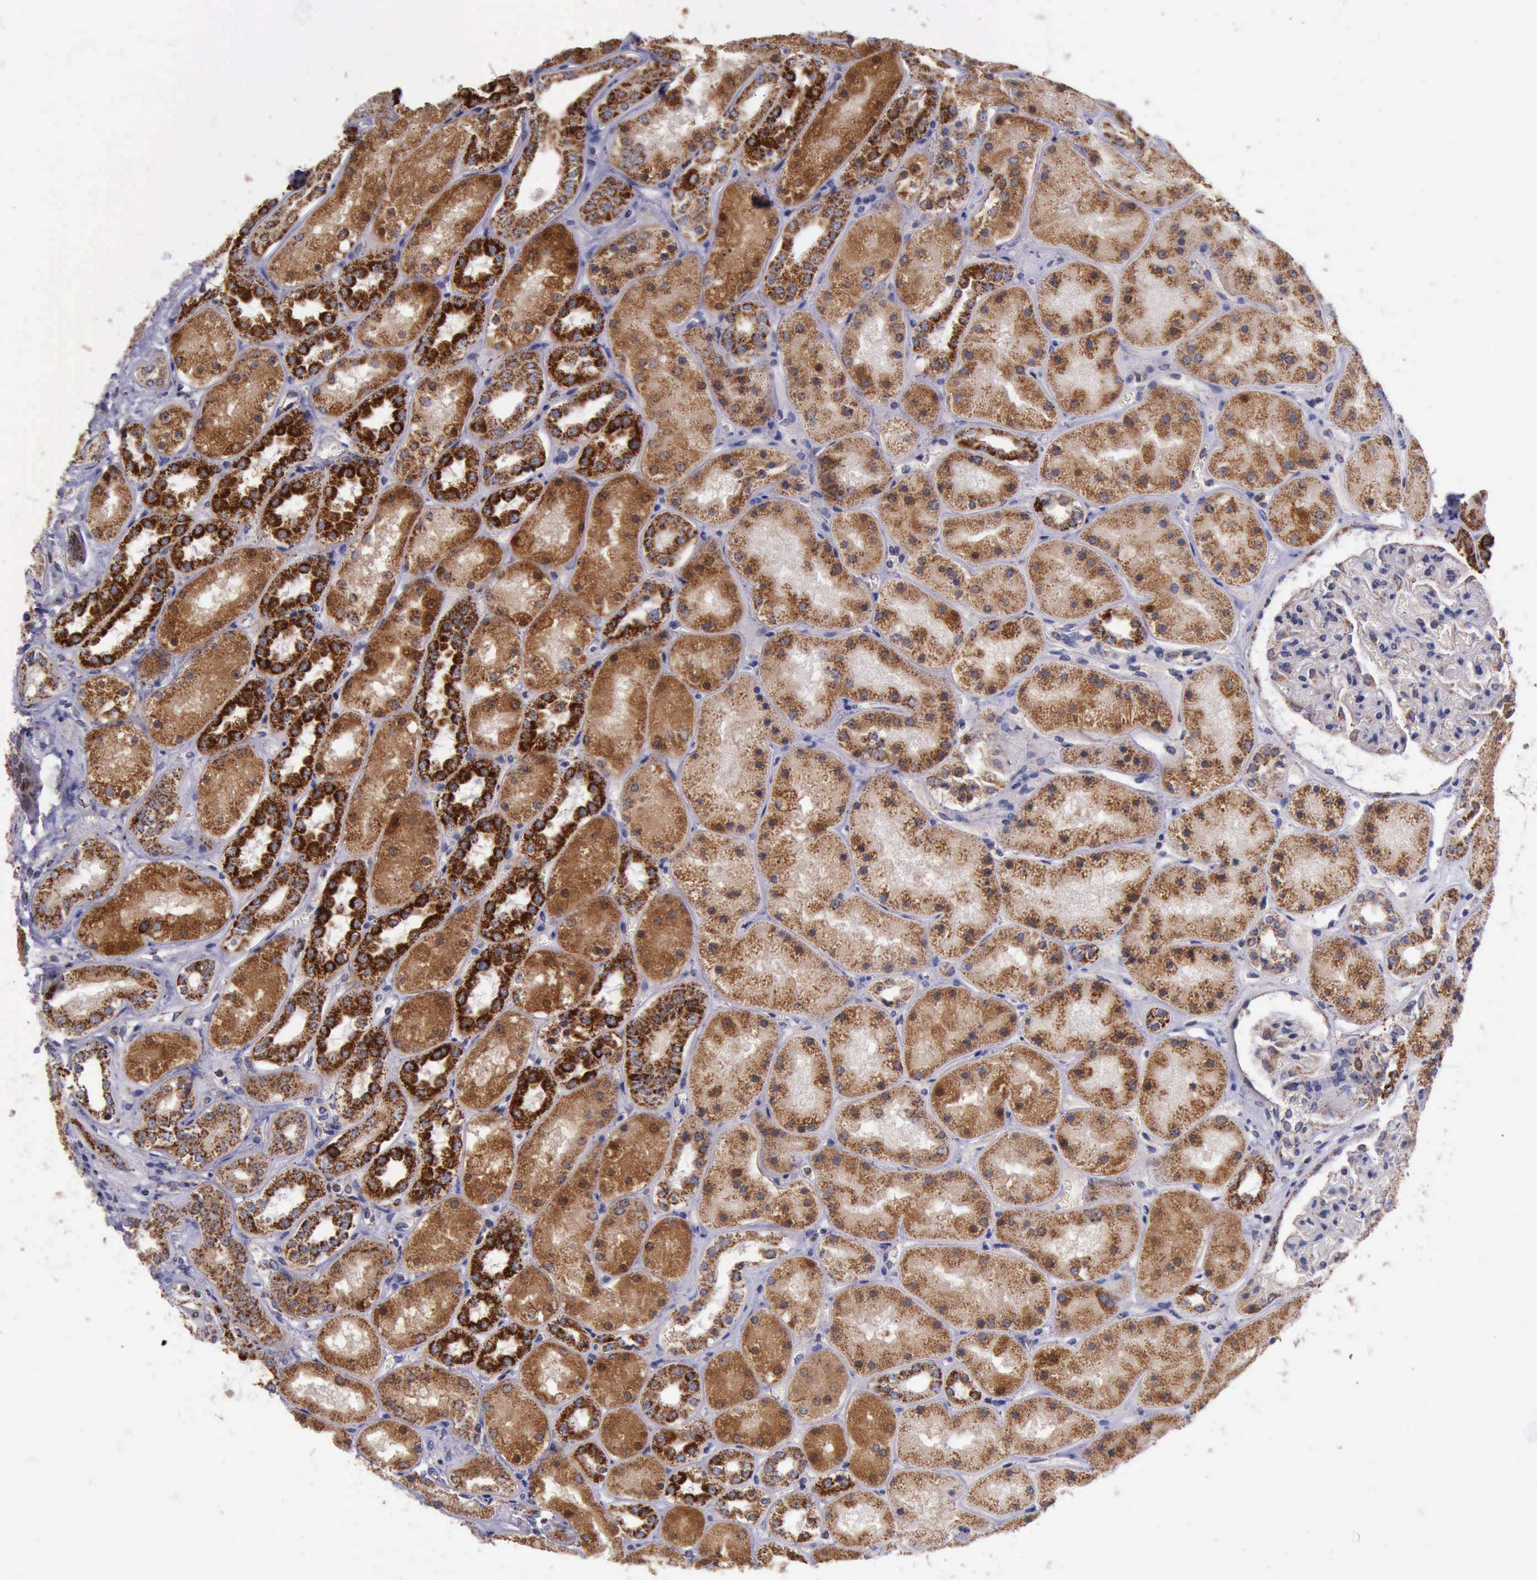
{"staining": {"intensity": "weak", "quantity": "25%-75%", "location": "cytoplasmic/membranous"}, "tissue": "kidney", "cell_type": "Cells in glomeruli", "image_type": "normal", "snomed": [{"axis": "morphology", "description": "Normal tissue, NOS"}, {"axis": "topography", "description": "Kidney"}], "caption": "Immunohistochemistry photomicrograph of normal kidney: human kidney stained using IHC displays low levels of weak protein expression localized specifically in the cytoplasmic/membranous of cells in glomeruli, appearing as a cytoplasmic/membranous brown color.", "gene": "TXN2", "patient": {"sex": "male", "age": 28}}